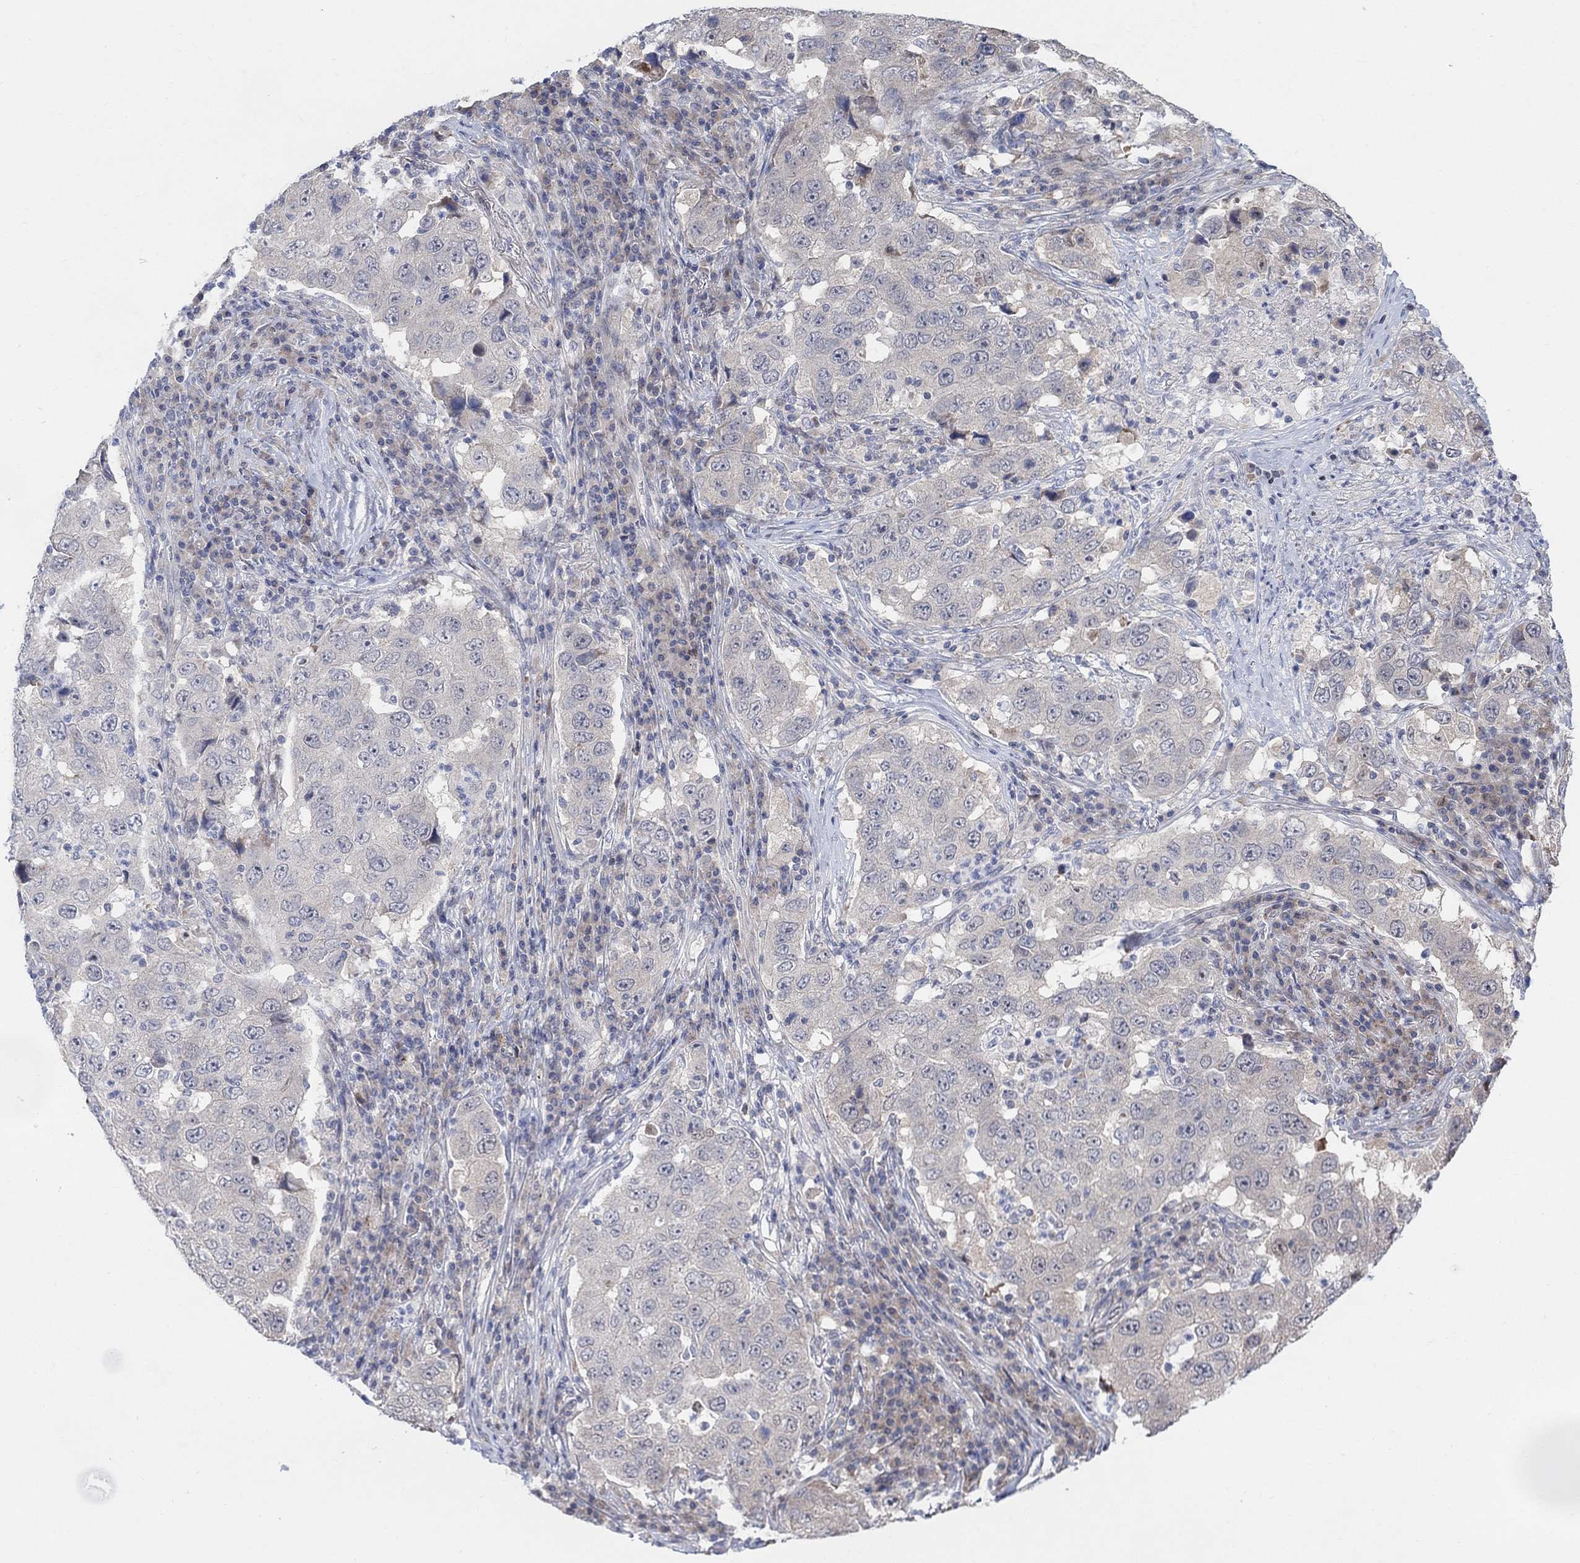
{"staining": {"intensity": "negative", "quantity": "none", "location": "none"}, "tissue": "lung cancer", "cell_type": "Tumor cells", "image_type": "cancer", "snomed": [{"axis": "morphology", "description": "Adenocarcinoma, NOS"}, {"axis": "topography", "description": "Lung"}], "caption": "Immunohistochemistry image of neoplastic tissue: human lung adenocarcinoma stained with DAB (3,3'-diaminobenzidine) demonstrates no significant protein expression in tumor cells.", "gene": "CNTF", "patient": {"sex": "male", "age": 73}}